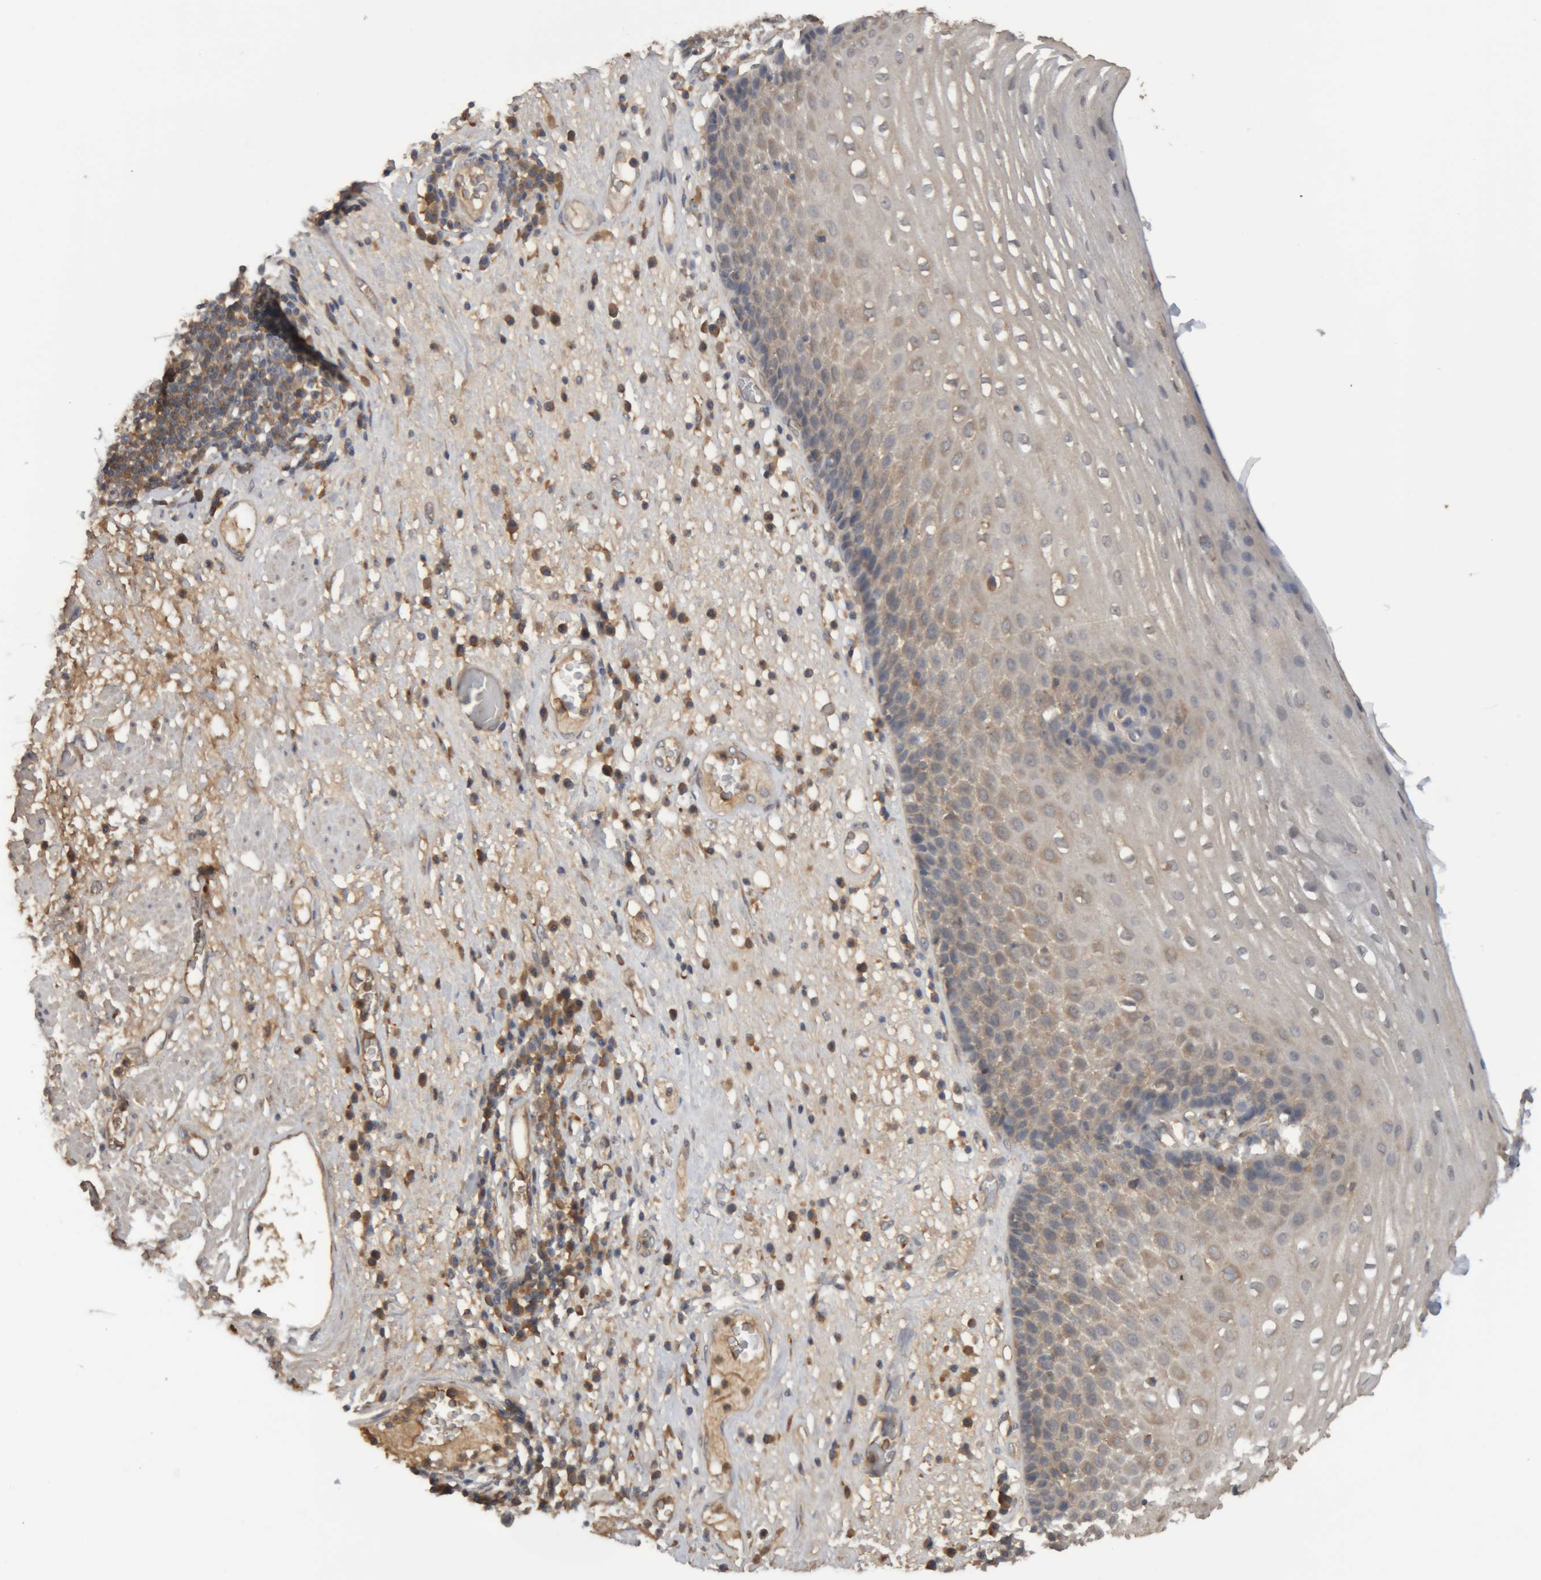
{"staining": {"intensity": "weak", "quantity": "25%-75%", "location": "cytoplasmic/membranous"}, "tissue": "esophagus", "cell_type": "Squamous epithelial cells", "image_type": "normal", "snomed": [{"axis": "morphology", "description": "Normal tissue, NOS"}, {"axis": "morphology", "description": "Adenocarcinoma, NOS"}, {"axis": "topography", "description": "Esophagus"}], "caption": "IHC image of normal esophagus stained for a protein (brown), which shows low levels of weak cytoplasmic/membranous positivity in approximately 25%-75% of squamous epithelial cells.", "gene": "TMED7", "patient": {"sex": "male", "age": 62}}